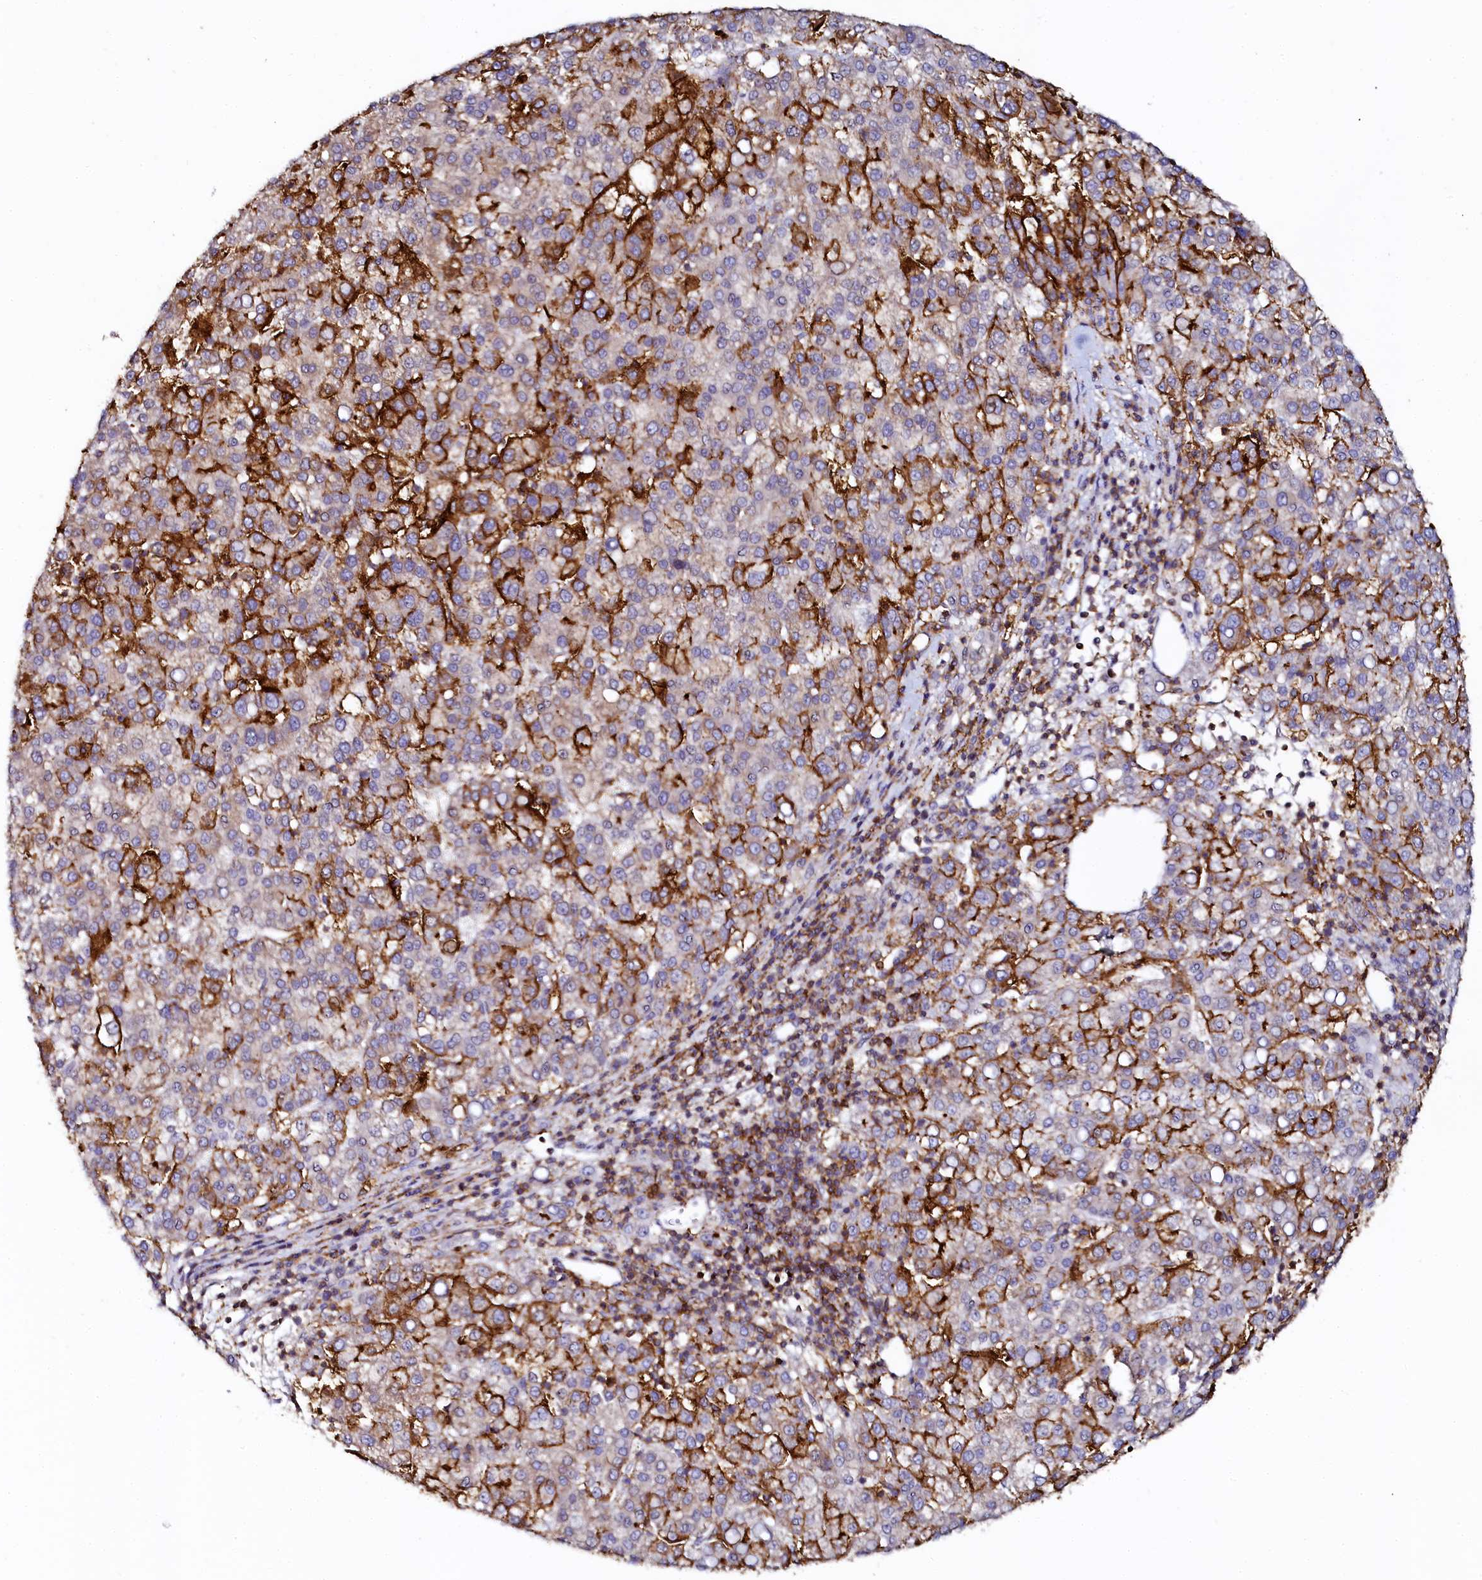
{"staining": {"intensity": "strong", "quantity": "<25%", "location": "cytoplasmic/membranous"}, "tissue": "liver cancer", "cell_type": "Tumor cells", "image_type": "cancer", "snomed": [{"axis": "morphology", "description": "Carcinoma, Hepatocellular, NOS"}, {"axis": "topography", "description": "Liver"}], "caption": "Immunohistochemistry (IHC) staining of hepatocellular carcinoma (liver), which reveals medium levels of strong cytoplasmic/membranous staining in approximately <25% of tumor cells indicating strong cytoplasmic/membranous protein expression. The staining was performed using DAB (brown) for protein detection and nuclei were counterstained in hematoxylin (blue).", "gene": "AAAS", "patient": {"sex": "female", "age": 58}}